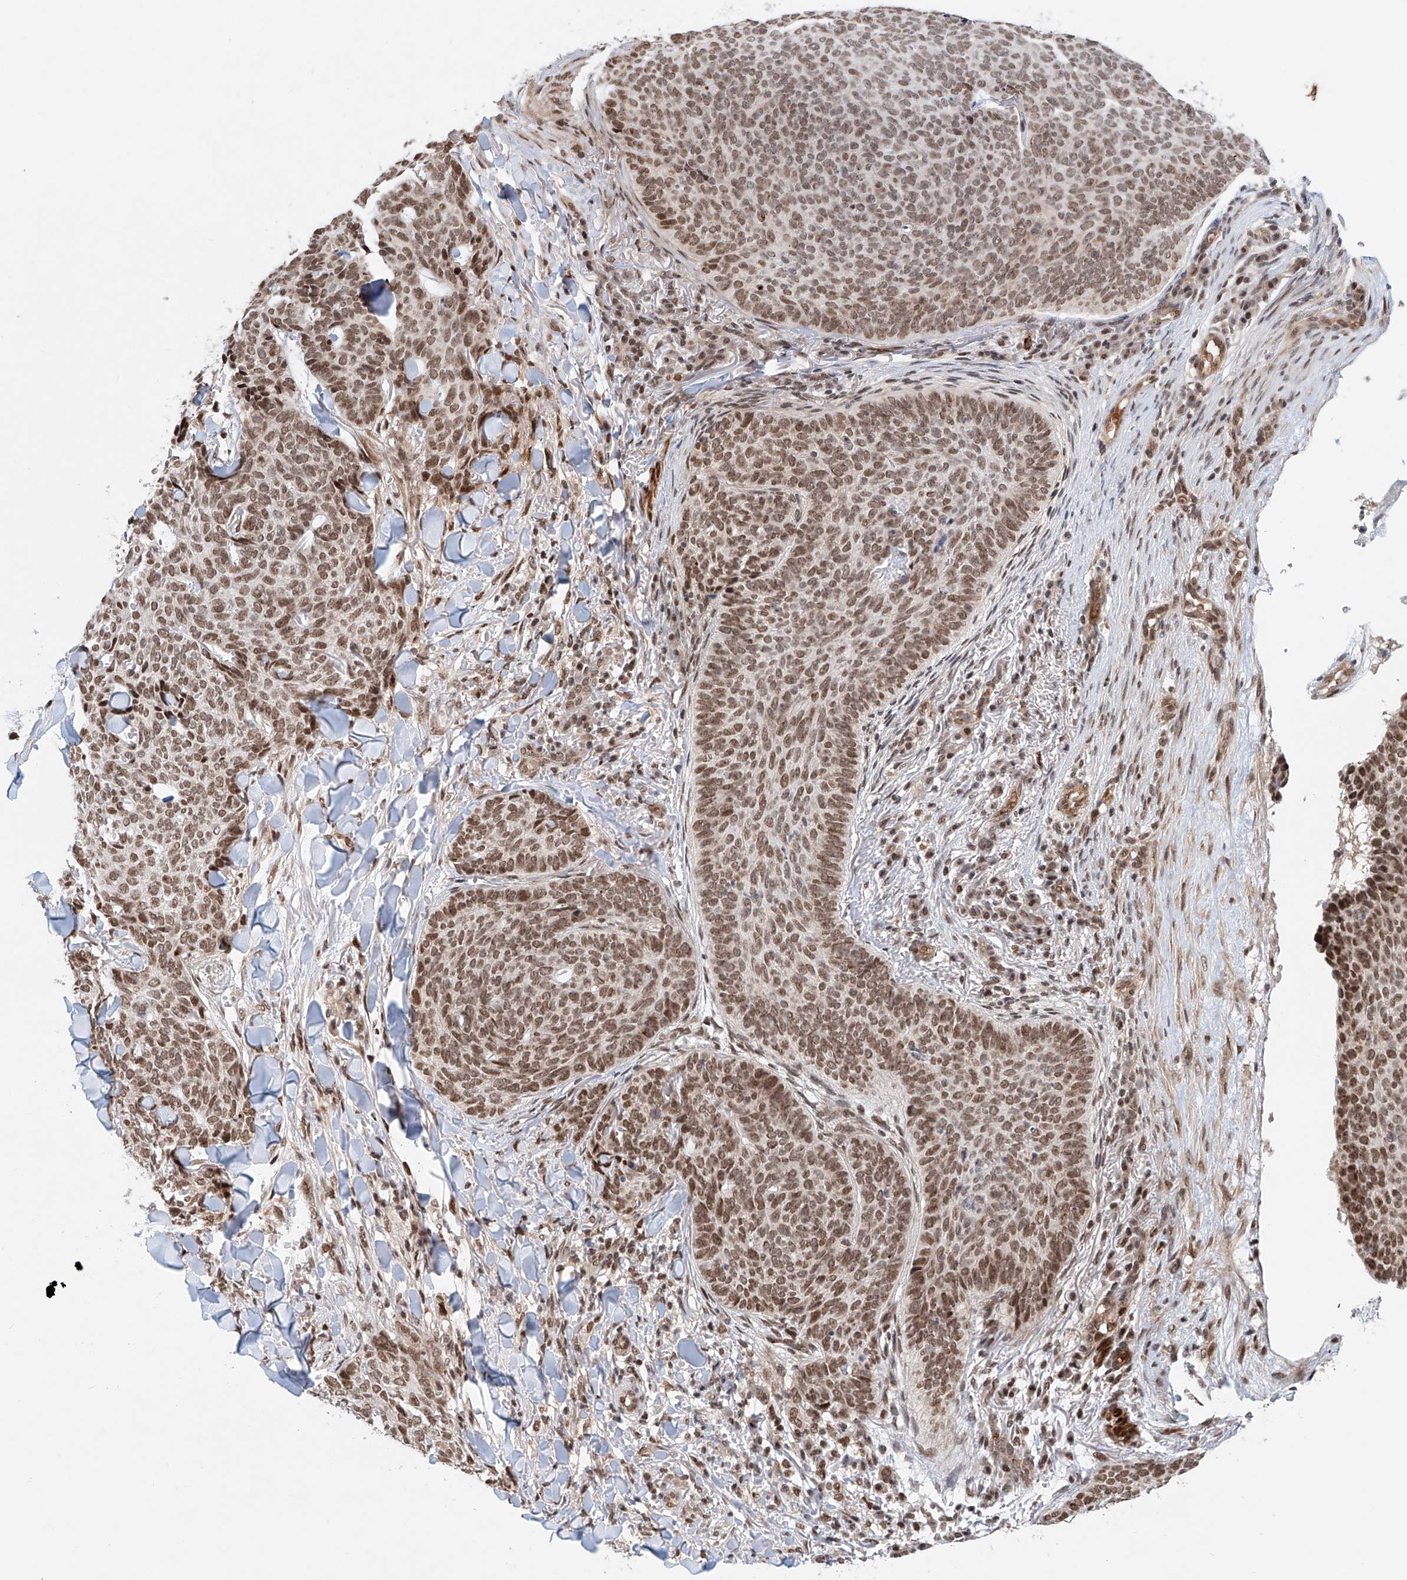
{"staining": {"intensity": "moderate", "quantity": ">75%", "location": "nuclear"}, "tissue": "skin cancer", "cell_type": "Tumor cells", "image_type": "cancer", "snomed": [{"axis": "morphology", "description": "Normal tissue, NOS"}, {"axis": "morphology", "description": "Basal cell carcinoma"}, {"axis": "topography", "description": "Skin"}], "caption": "A medium amount of moderate nuclear staining is present in about >75% of tumor cells in skin cancer tissue.", "gene": "ZNF470", "patient": {"sex": "male", "age": 50}}